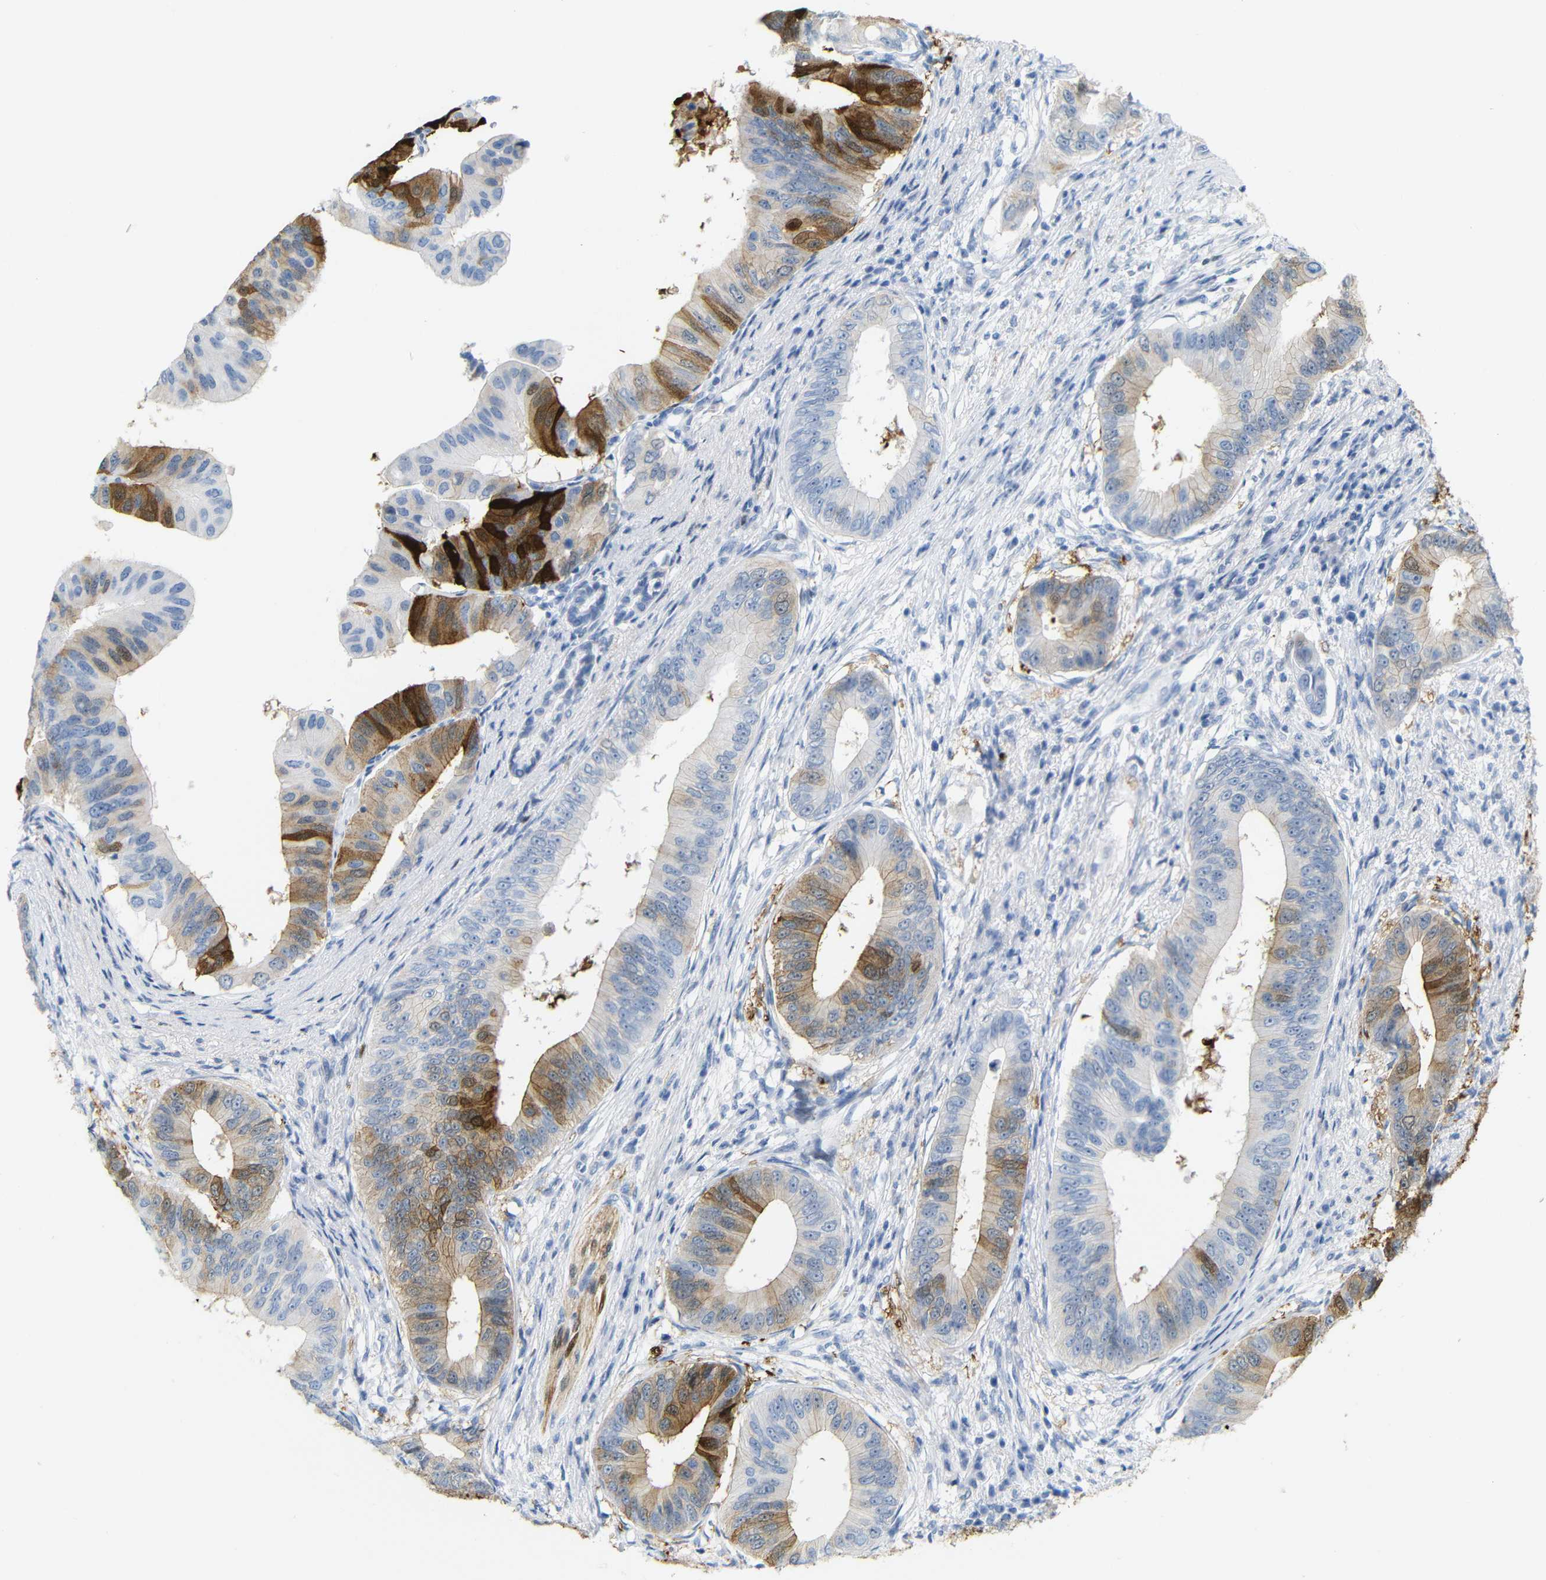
{"staining": {"intensity": "strong", "quantity": "25%-75%", "location": "cytoplasmic/membranous"}, "tissue": "pancreatic cancer", "cell_type": "Tumor cells", "image_type": "cancer", "snomed": [{"axis": "morphology", "description": "Adenocarcinoma, NOS"}, {"axis": "topography", "description": "Pancreas"}], "caption": "This is an image of immunohistochemistry (IHC) staining of adenocarcinoma (pancreatic), which shows strong staining in the cytoplasmic/membranous of tumor cells.", "gene": "MT1A", "patient": {"sex": "male", "age": 77}}